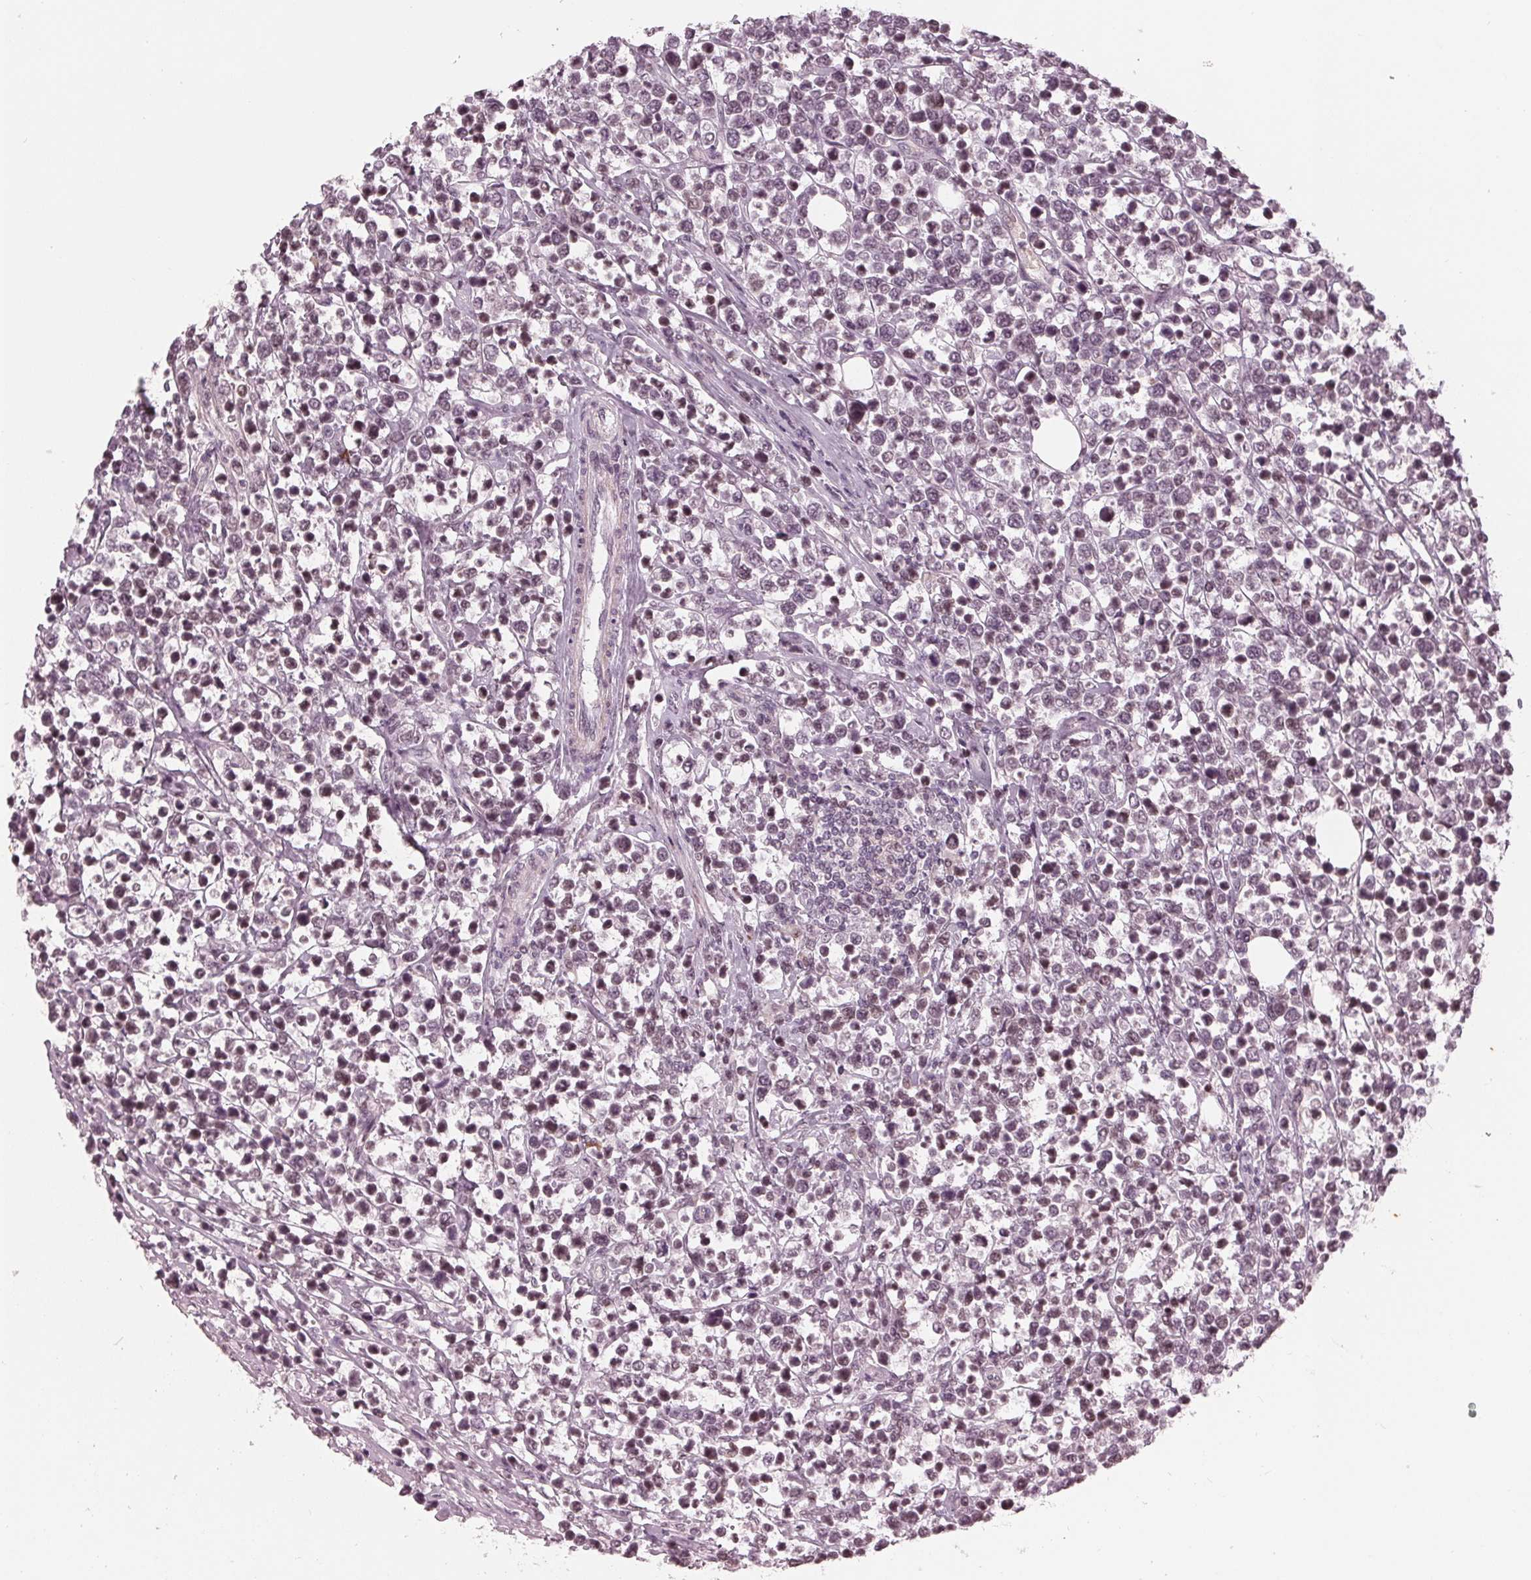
{"staining": {"intensity": "weak", "quantity": "<25%", "location": "nuclear"}, "tissue": "lymphoma", "cell_type": "Tumor cells", "image_type": "cancer", "snomed": [{"axis": "morphology", "description": "Malignant lymphoma, non-Hodgkin's type, High grade"}, {"axis": "topography", "description": "Soft tissue"}], "caption": "High power microscopy image of an IHC micrograph of malignant lymphoma, non-Hodgkin's type (high-grade), revealing no significant staining in tumor cells. Nuclei are stained in blue.", "gene": "DNMT3L", "patient": {"sex": "female", "age": 56}}